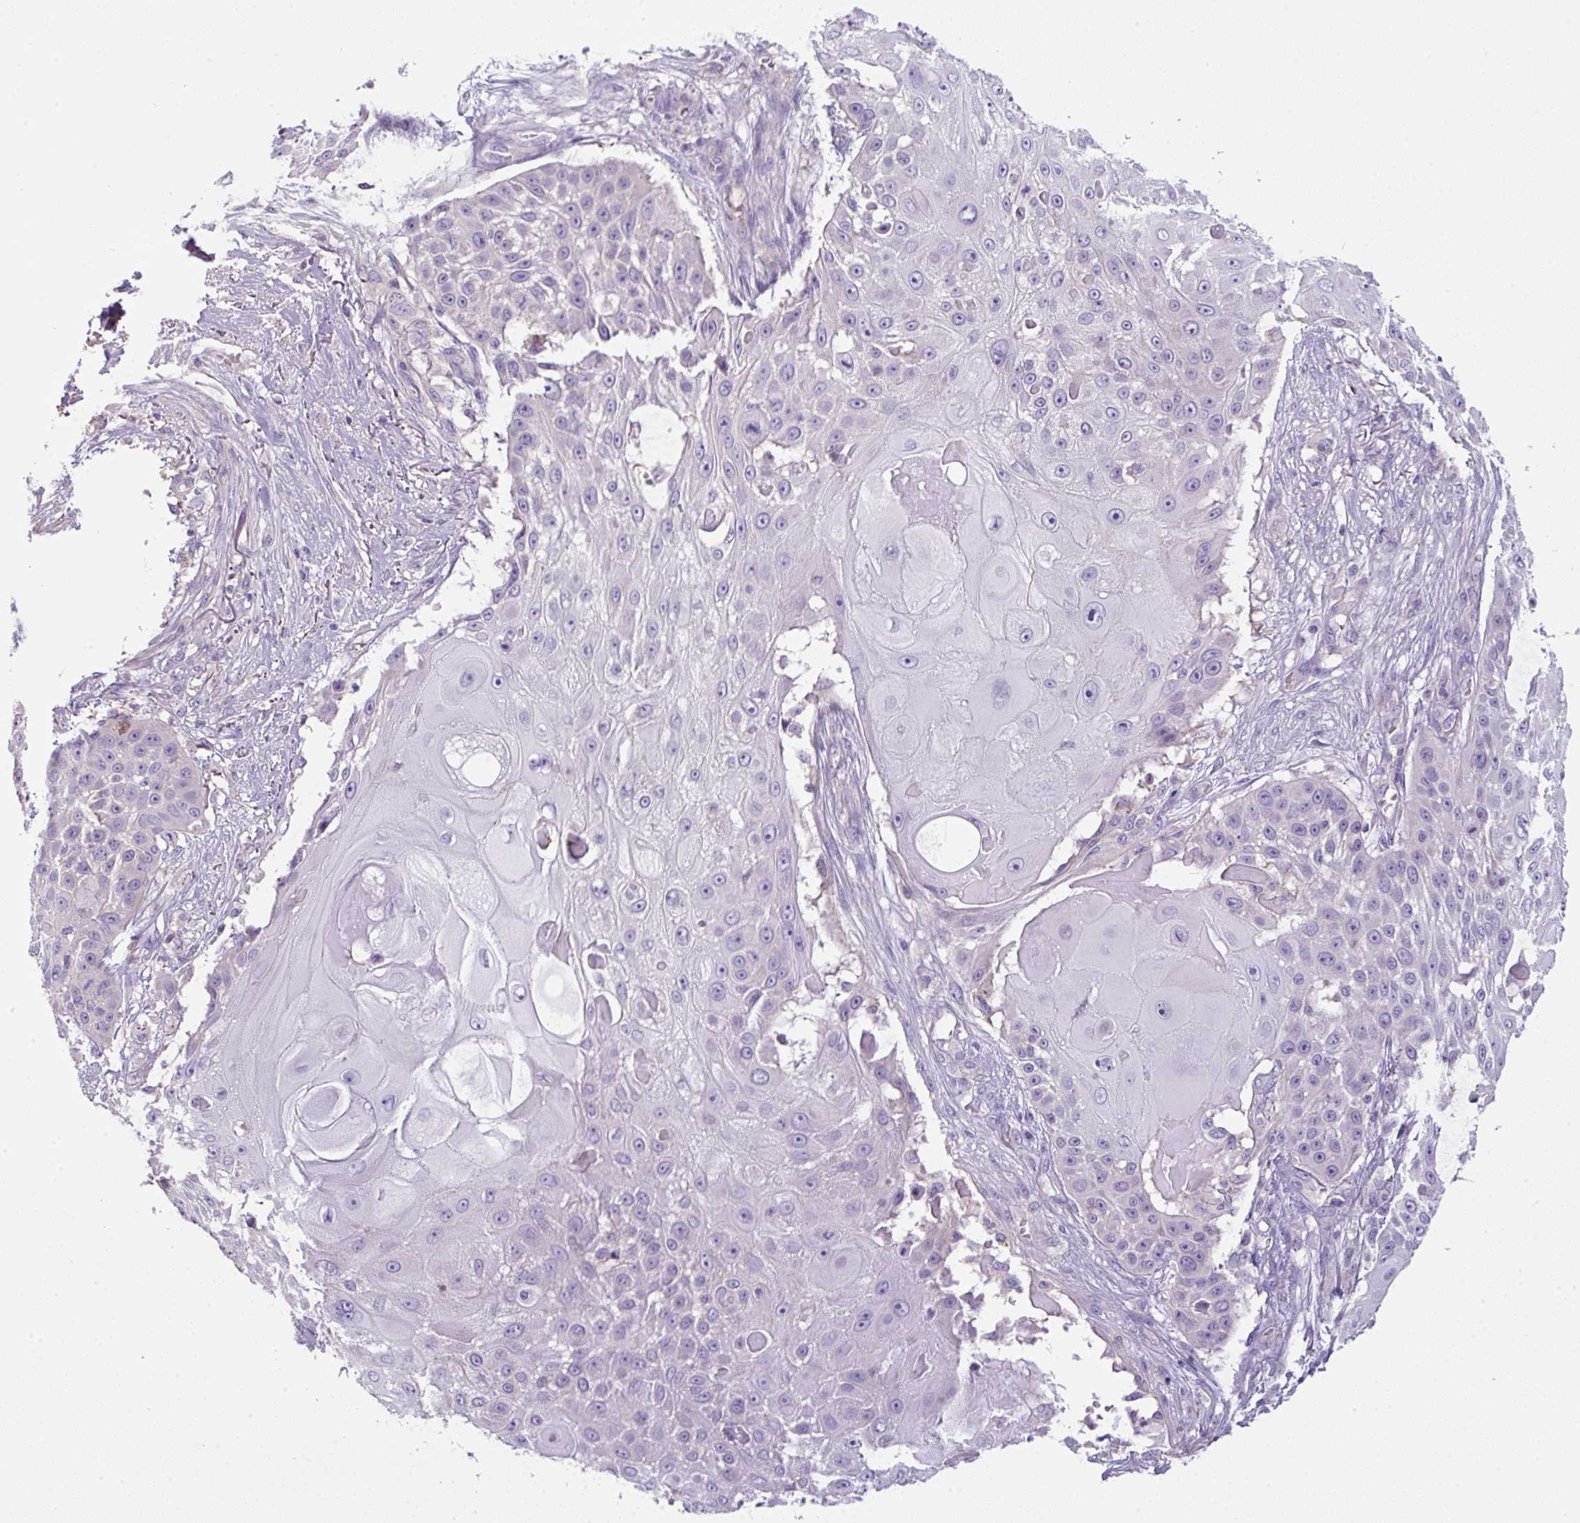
{"staining": {"intensity": "negative", "quantity": "none", "location": "none"}, "tissue": "skin cancer", "cell_type": "Tumor cells", "image_type": "cancer", "snomed": [{"axis": "morphology", "description": "Squamous cell carcinoma, NOS"}, {"axis": "topography", "description": "Skin"}], "caption": "DAB (3,3'-diaminobenzidine) immunohistochemical staining of skin cancer (squamous cell carcinoma) exhibits no significant staining in tumor cells.", "gene": "NPTN", "patient": {"sex": "female", "age": 86}}